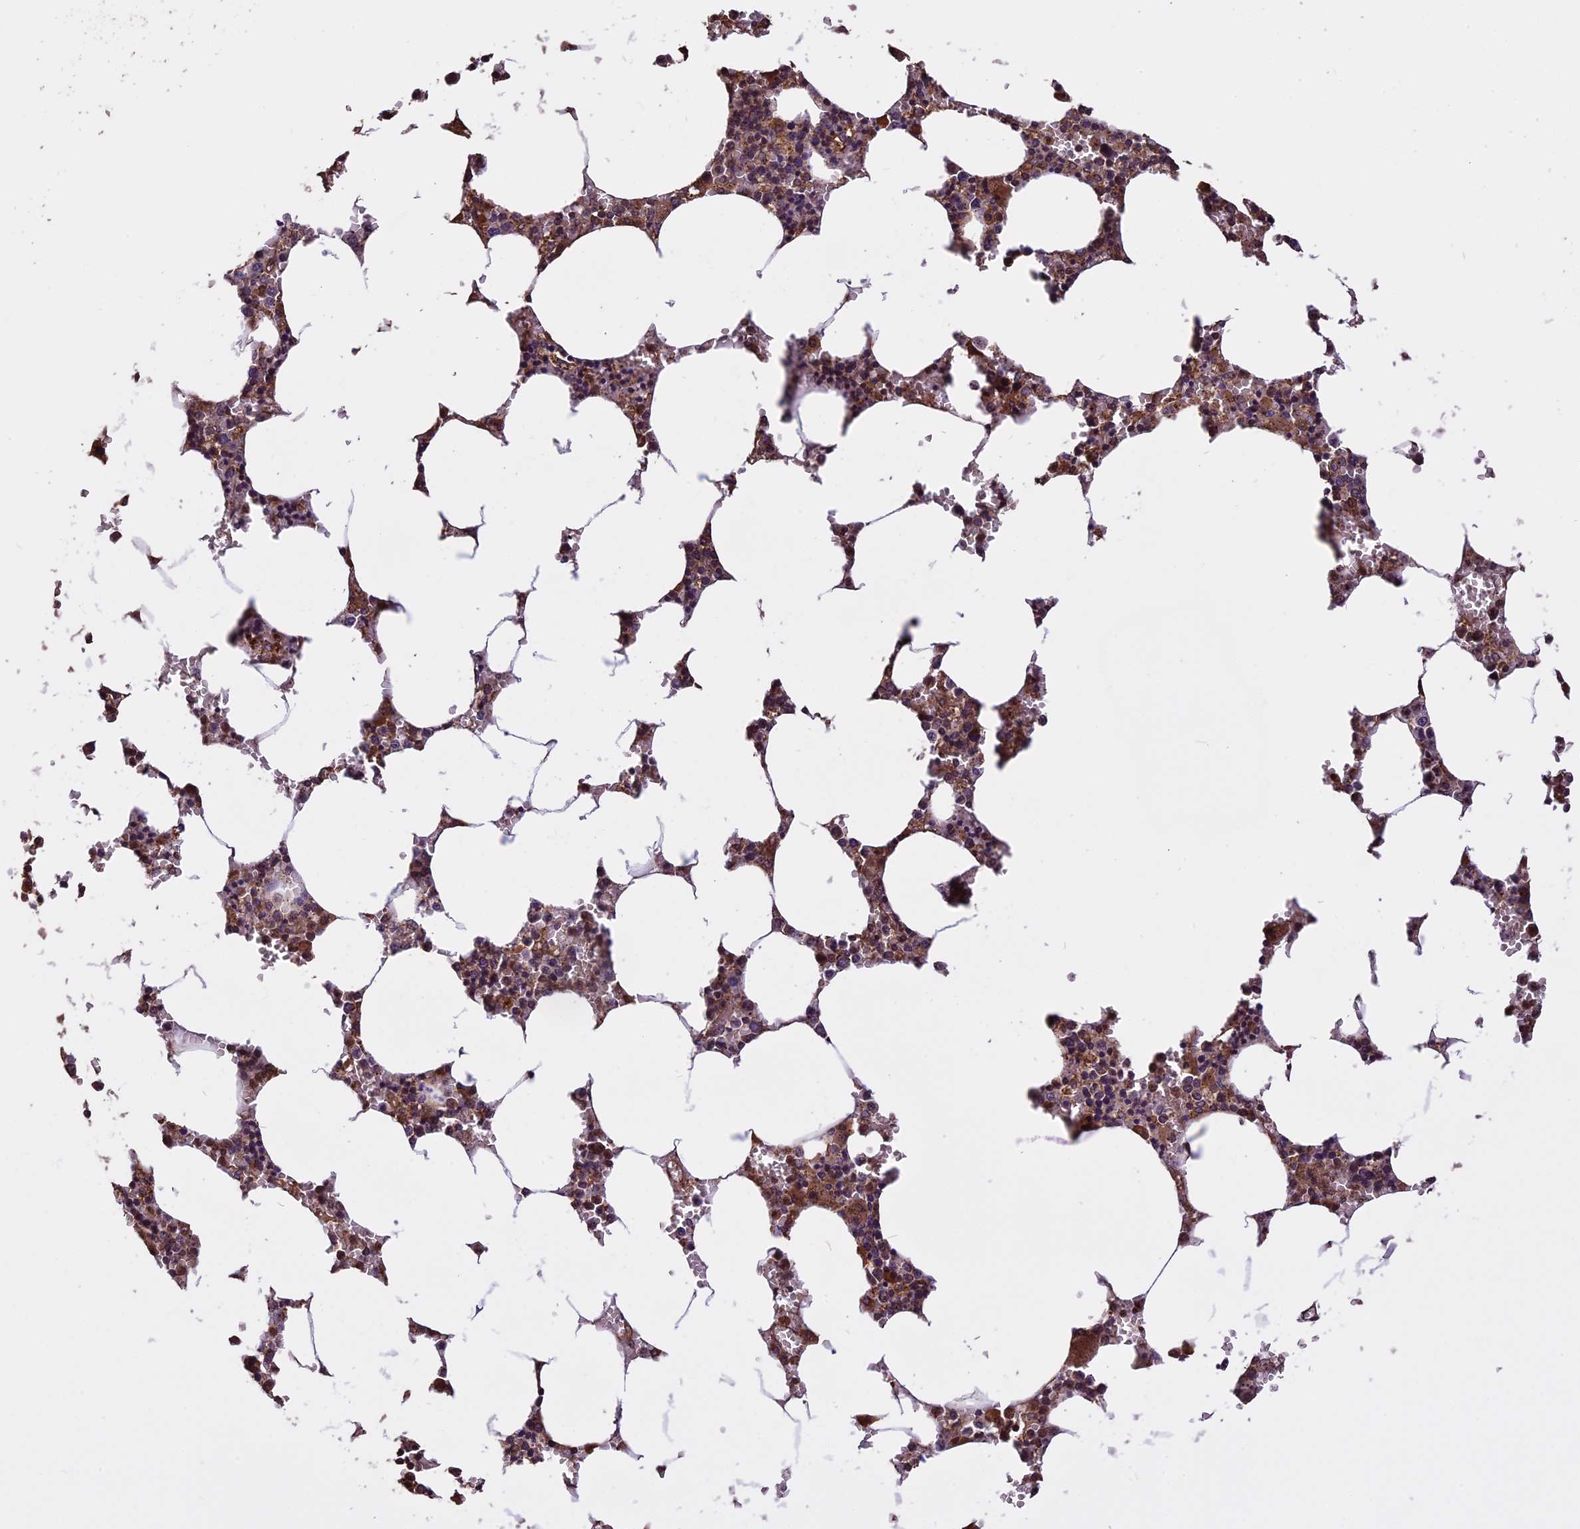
{"staining": {"intensity": "moderate", "quantity": "25%-75%", "location": "cytoplasmic/membranous"}, "tissue": "bone marrow", "cell_type": "Hematopoietic cells", "image_type": "normal", "snomed": [{"axis": "morphology", "description": "Normal tissue, NOS"}, {"axis": "topography", "description": "Bone marrow"}], "caption": "A histopathology image of bone marrow stained for a protein displays moderate cytoplasmic/membranous brown staining in hematopoietic cells.", "gene": "CHMP2A", "patient": {"sex": "male", "age": 70}}